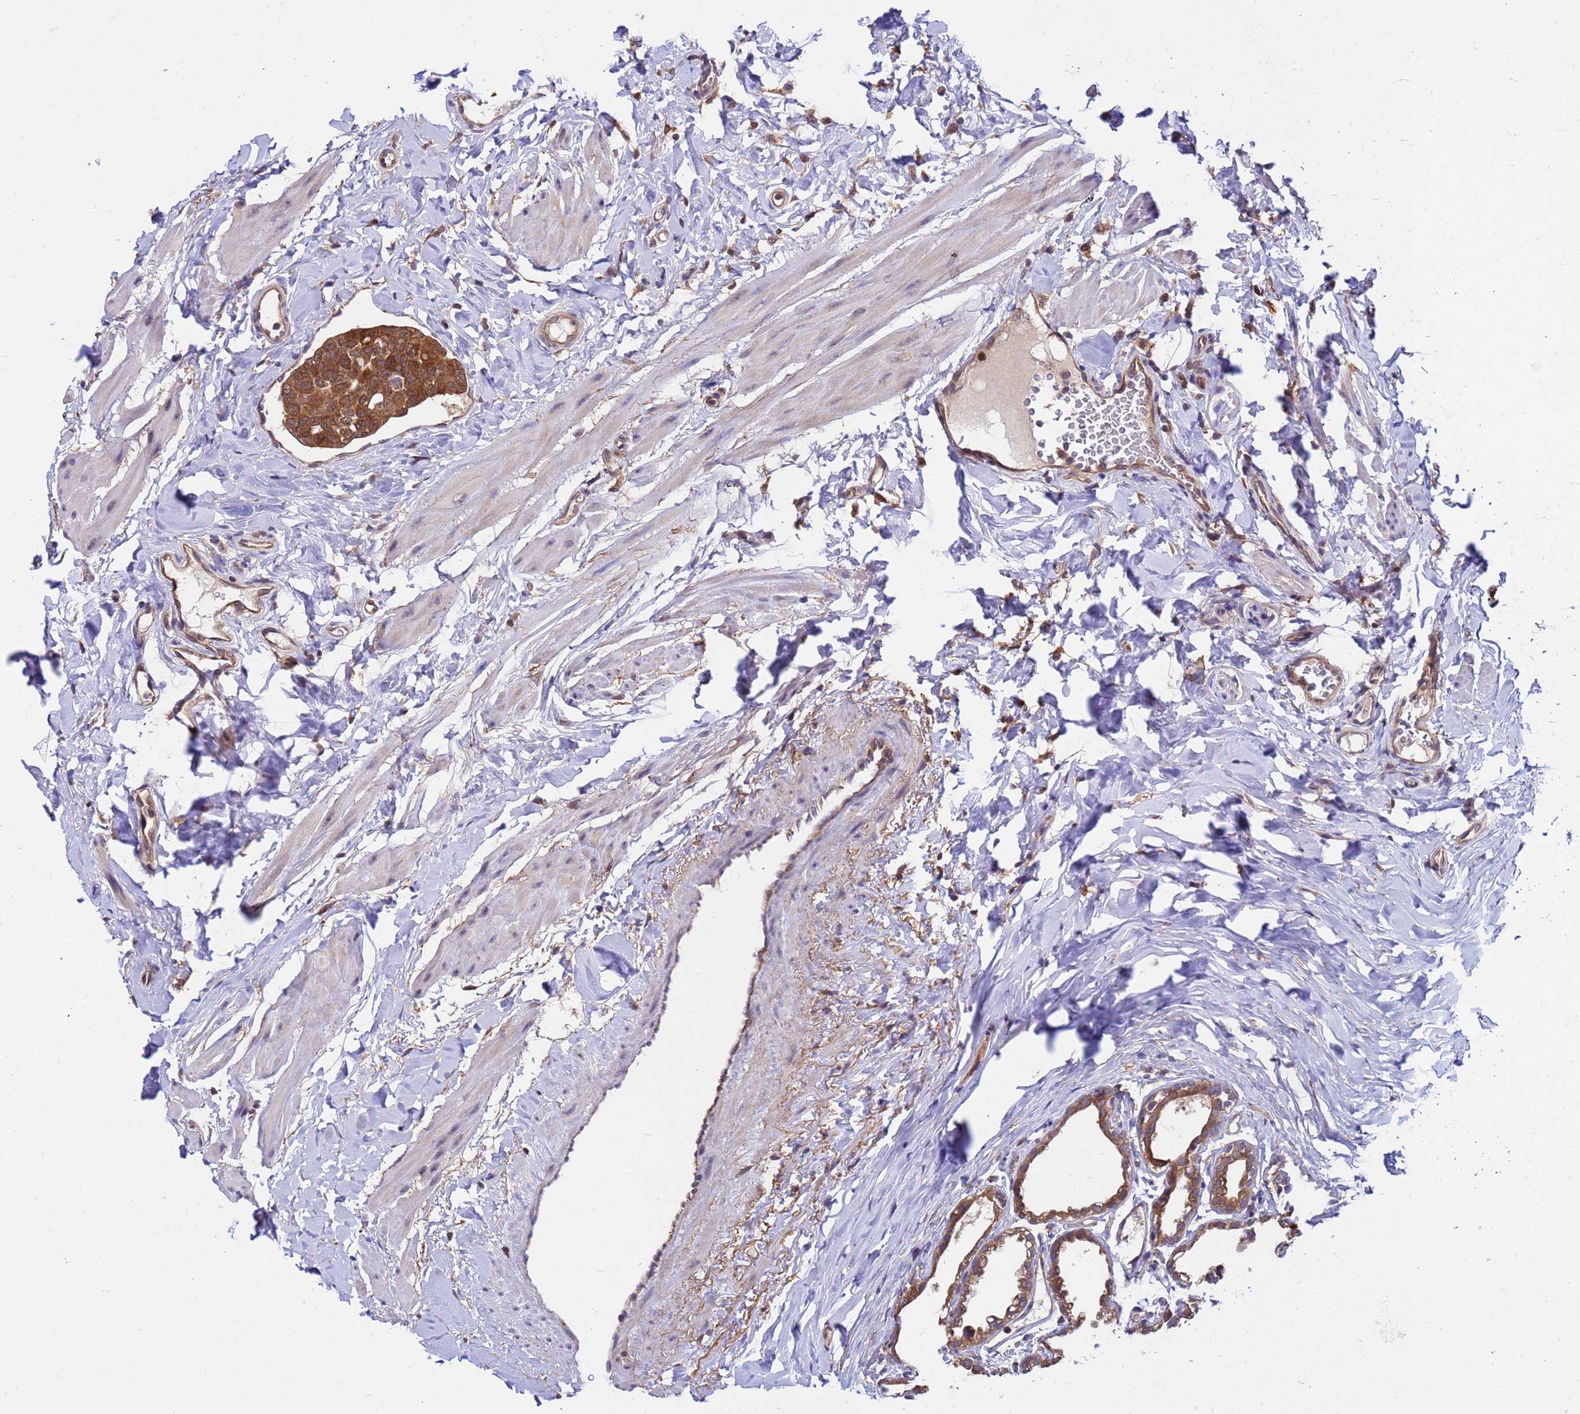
{"staining": {"intensity": "moderate", "quantity": ">75%", "location": "cytoplasmic/membranous"}, "tissue": "breast cancer", "cell_type": "Tumor cells", "image_type": "cancer", "snomed": [{"axis": "morphology", "description": "Duct carcinoma"}, {"axis": "topography", "description": "Breast"}], "caption": "A histopathology image showing moderate cytoplasmic/membranous expression in about >75% of tumor cells in breast cancer, as visualized by brown immunohistochemical staining.", "gene": "GET3", "patient": {"sex": "female", "age": 40}}